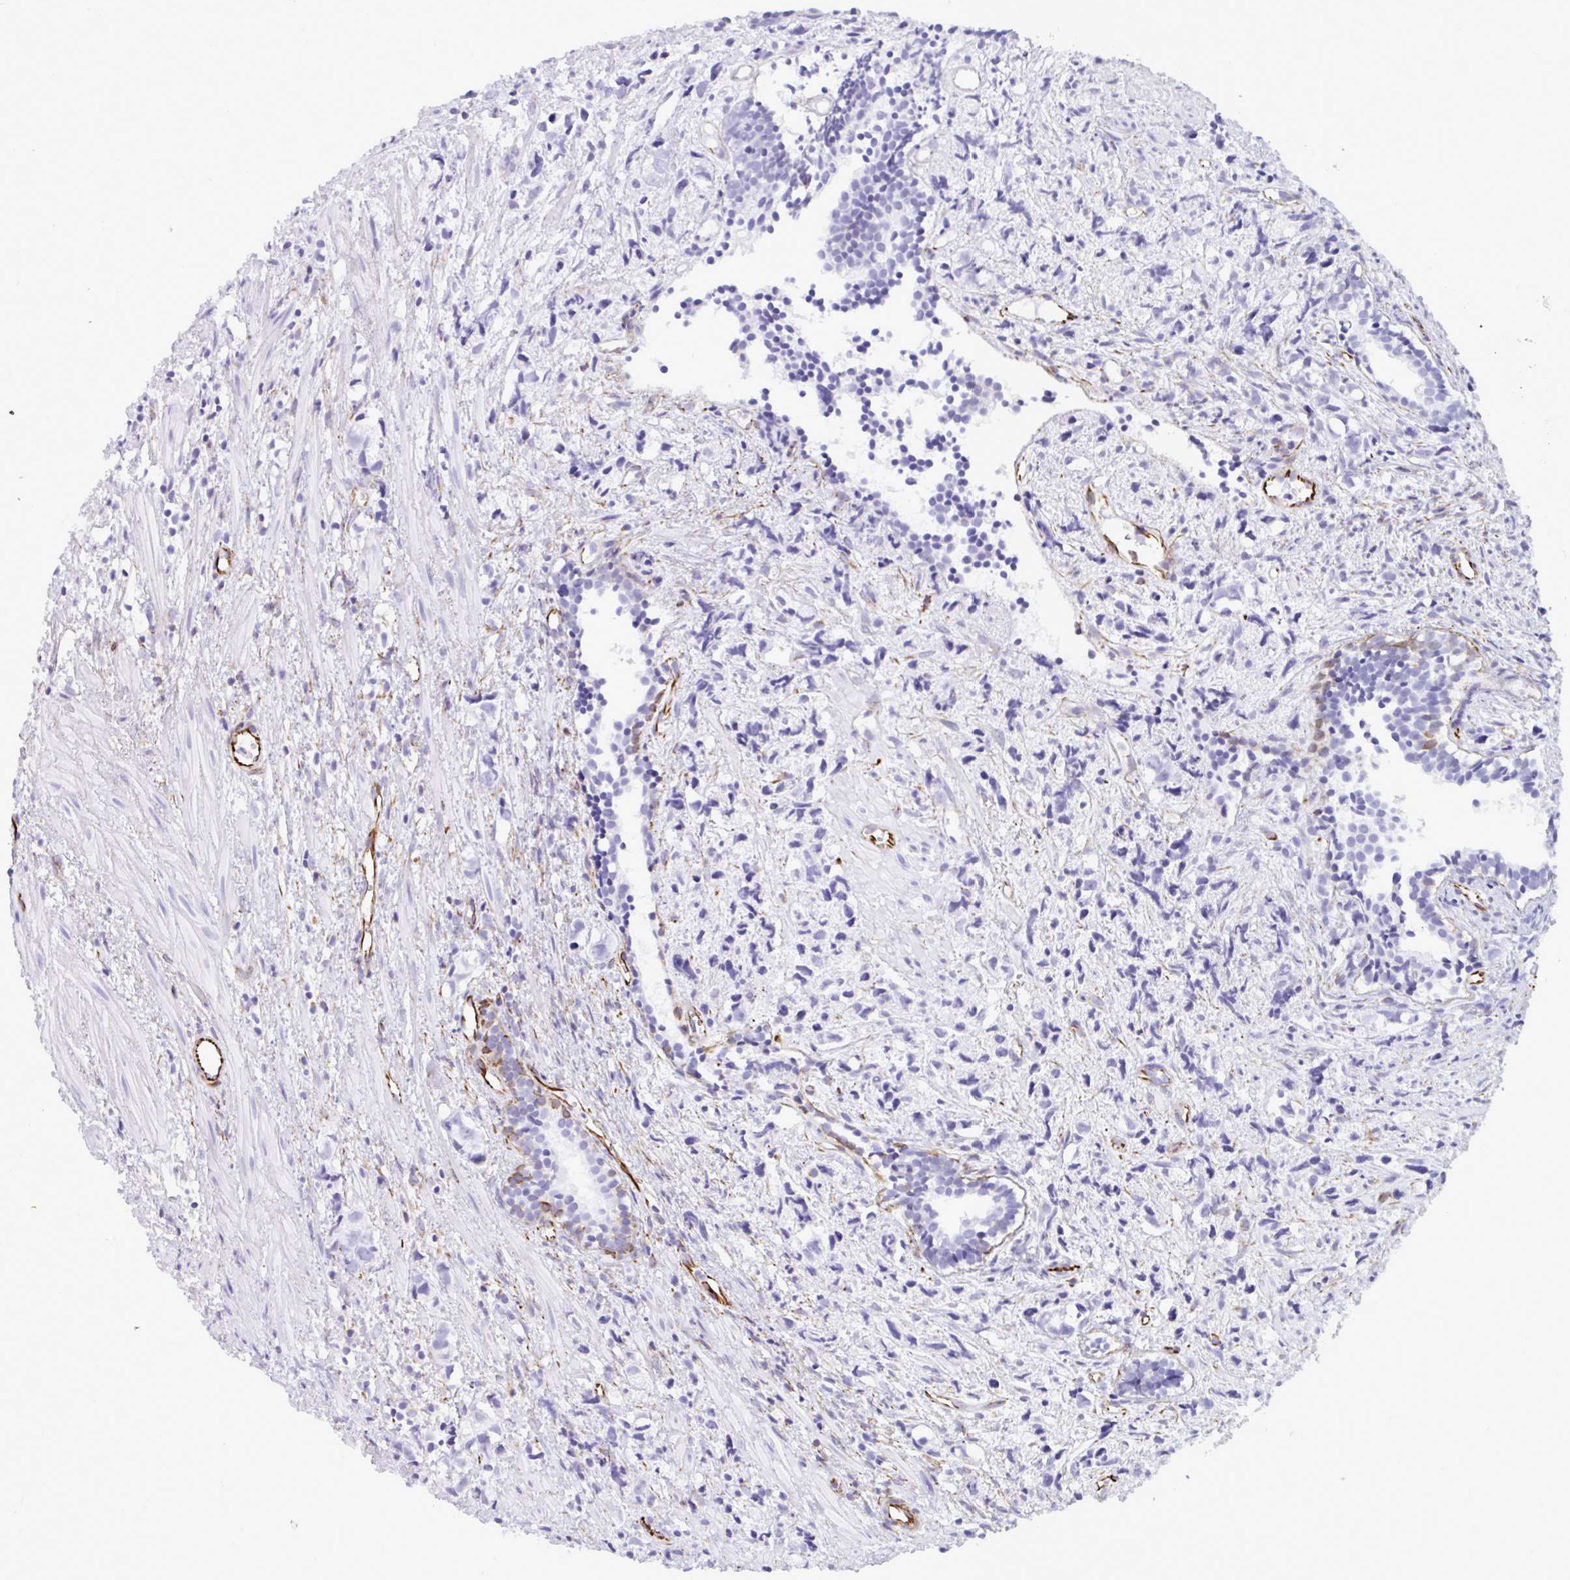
{"staining": {"intensity": "negative", "quantity": "none", "location": "none"}, "tissue": "prostate cancer", "cell_type": "Tumor cells", "image_type": "cancer", "snomed": [{"axis": "morphology", "description": "Adenocarcinoma, High grade"}, {"axis": "topography", "description": "Prostate"}], "caption": "High power microscopy photomicrograph of an IHC histopathology image of high-grade adenocarcinoma (prostate), revealing no significant positivity in tumor cells.", "gene": "SMAD5", "patient": {"sex": "male", "age": 58}}